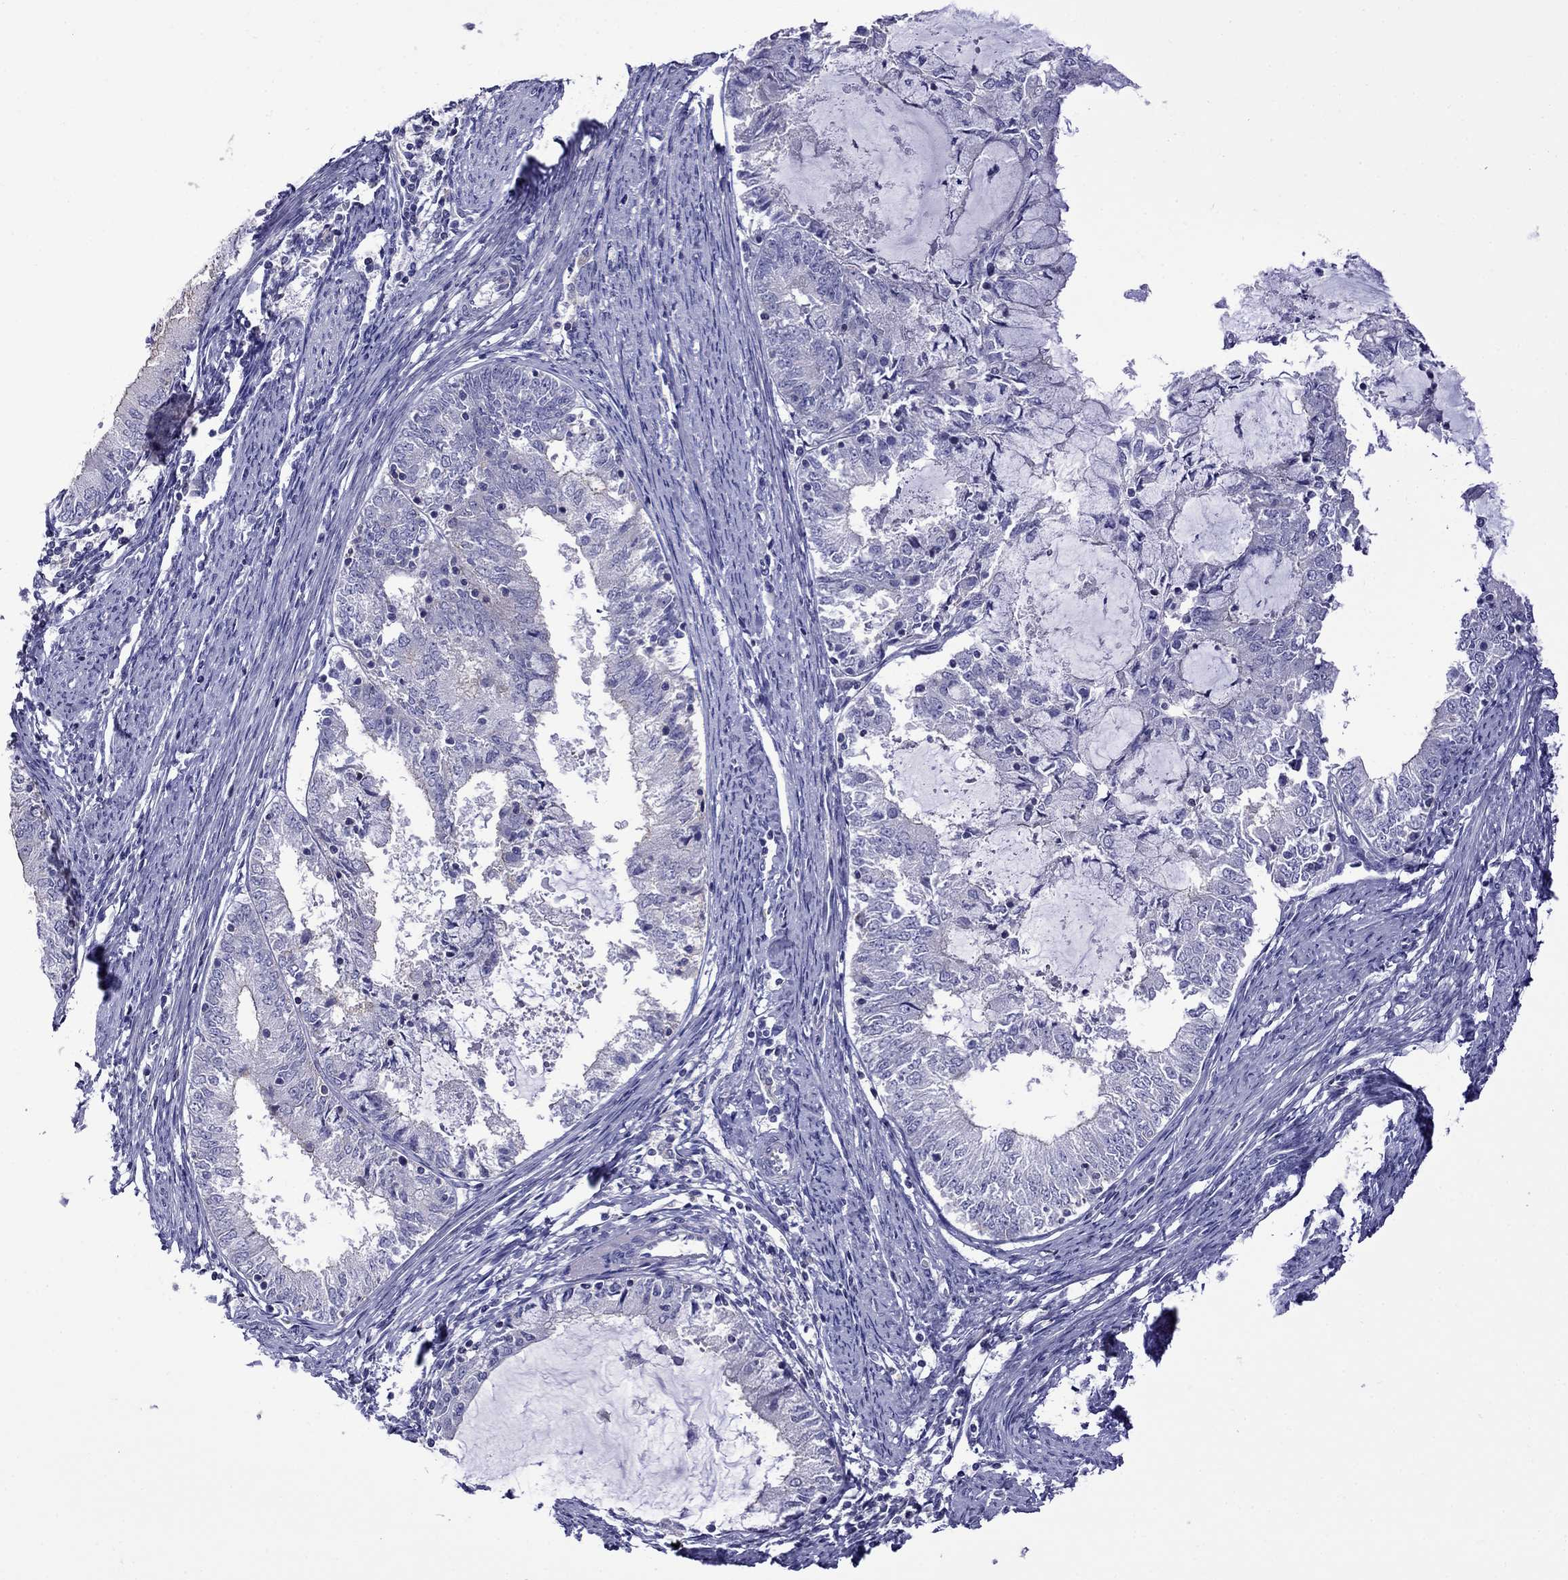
{"staining": {"intensity": "negative", "quantity": "none", "location": "none"}, "tissue": "endometrial cancer", "cell_type": "Tumor cells", "image_type": "cancer", "snomed": [{"axis": "morphology", "description": "Adenocarcinoma, NOS"}, {"axis": "topography", "description": "Endometrium"}], "caption": "The immunohistochemistry photomicrograph has no significant staining in tumor cells of endometrial cancer (adenocarcinoma) tissue.", "gene": "STAR", "patient": {"sex": "female", "age": 57}}